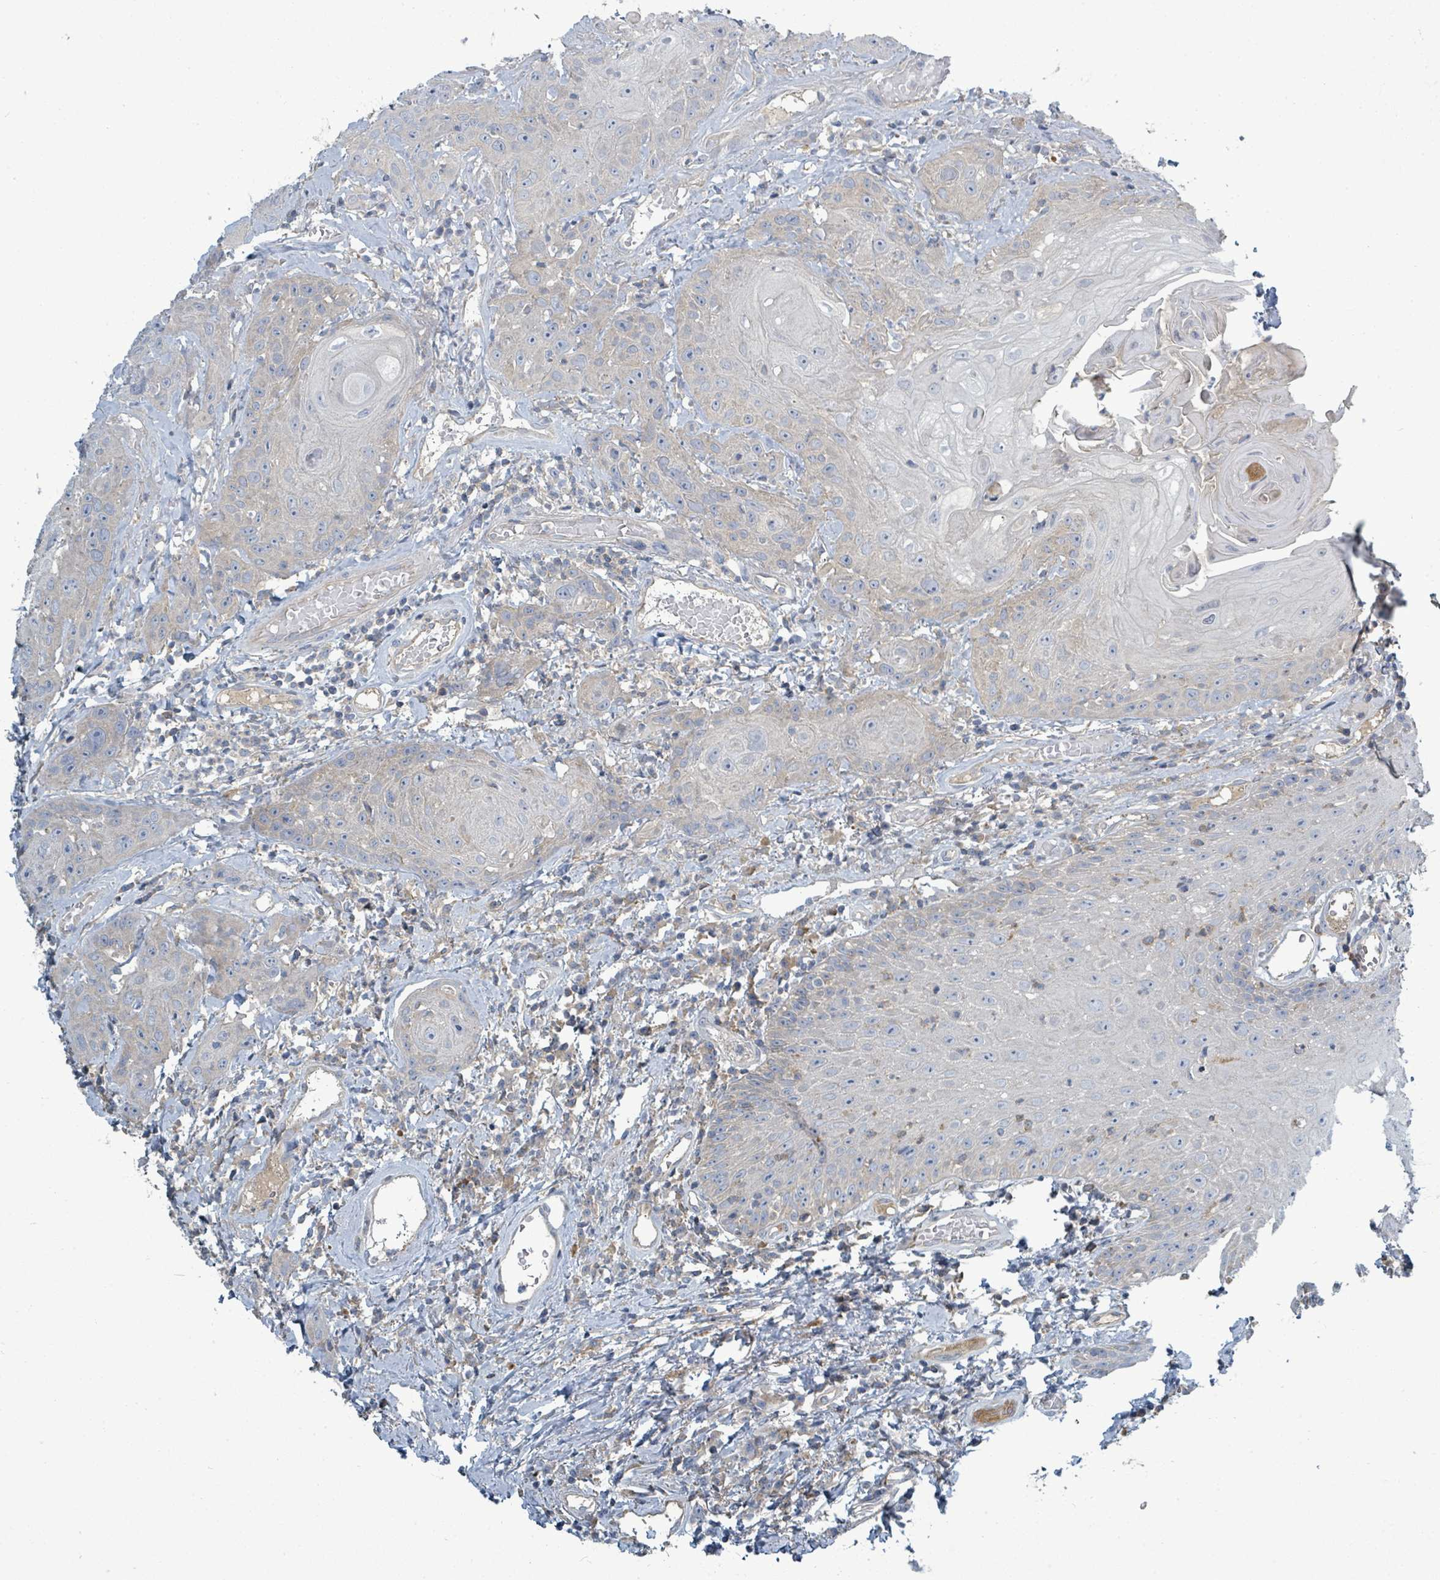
{"staining": {"intensity": "negative", "quantity": "none", "location": "none"}, "tissue": "head and neck cancer", "cell_type": "Tumor cells", "image_type": "cancer", "snomed": [{"axis": "morphology", "description": "Squamous cell carcinoma, NOS"}, {"axis": "topography", "description": "Head-Neck"}], "caption": "A micrograph of human squamous cell carcinoma (head and neck) is negative for staining in tumor cells.", "gene": "SLC25A23", "patient": {"sex": "female", "age": 59}}